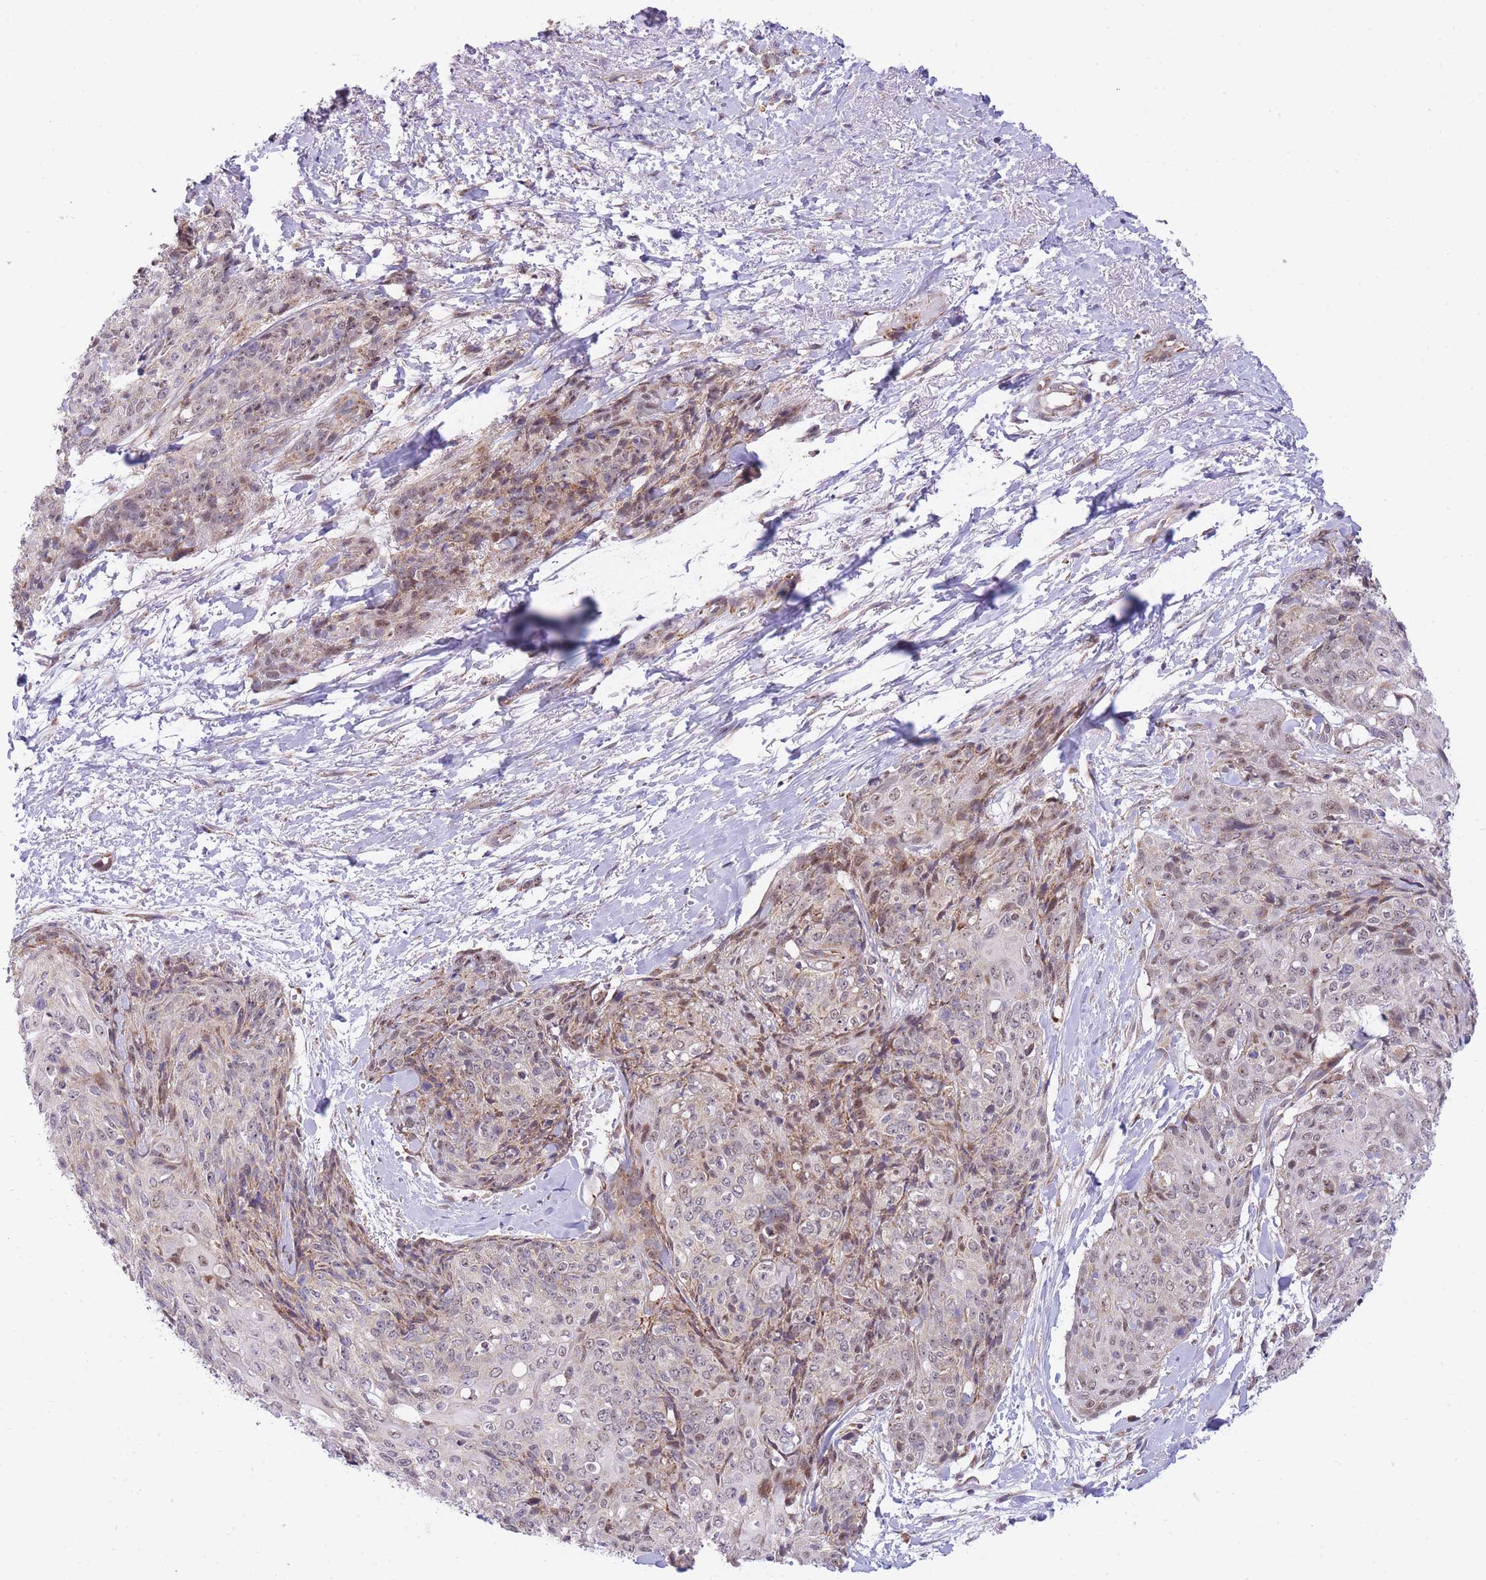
{"staining": {"intensity": "weak", "quantity": "<25%", "location": "nuclear"}, "tissue": "skin cancer", "cell_type": "Tumor cells", "image_type": "cancer", "snomed": [{"axis": "morphology", "description": "Squamous cell carcinoma, NOS"}, {"axis": "topography", "description": "Skin"}, {"axis": "topography", "description": "Vulva"}], "caption": "Immunohistochemical staining of squamous cell carcinoma (skin) displays no significant positivity in tumor cells.", "gene": "EXOSC8", "patient": {"sex": "female", "age": 85}}